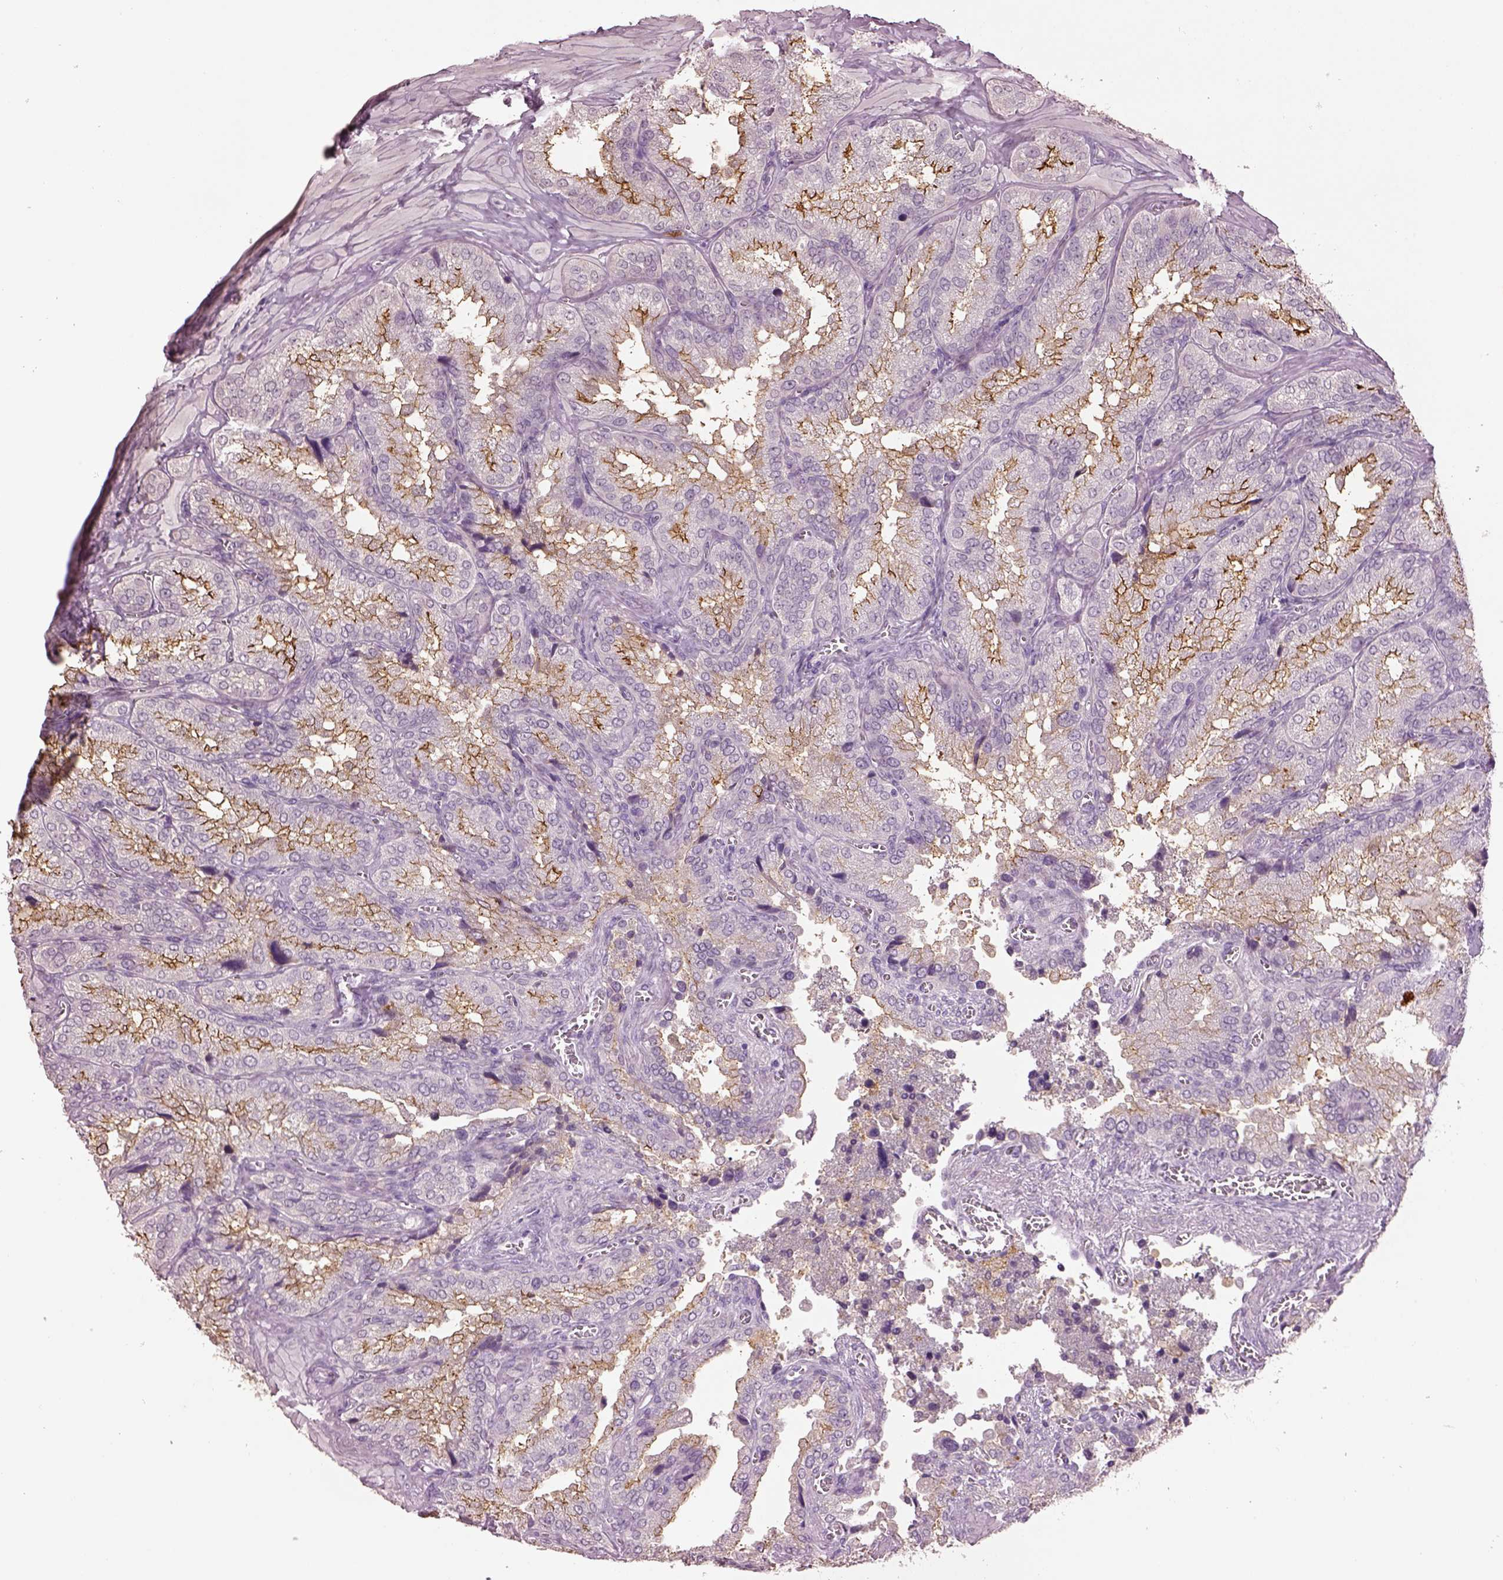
{"staining": {"intensity": "strong", "quantity": "25%-75%", "location": "cytoplasmic/membranous"}, "tissue": "seminal vesicle", "cell_type": "Glandular cells", "image_type": "normal", "snomed": [{"axis": "morphology", "description": "Normal tissue, NOS"}, {"axis": "topography", "description": "Seminal veicle"}], "caption": "An immunohistochemistry (IHC) micrograph of unremarkable tissue is shown. Protein staining in brown highlights strong cytoplasmic/membranous positivity in seminal vesicle within glandular cells. The staining is performed using DAB (3,3'-diaminobenzidine) brown chromogen to label protein expression. The nuclei are counter-stained blue using hematoxylin.", "gene": "KCNIP3", "patient": {"sex": "male", "age": 37}}